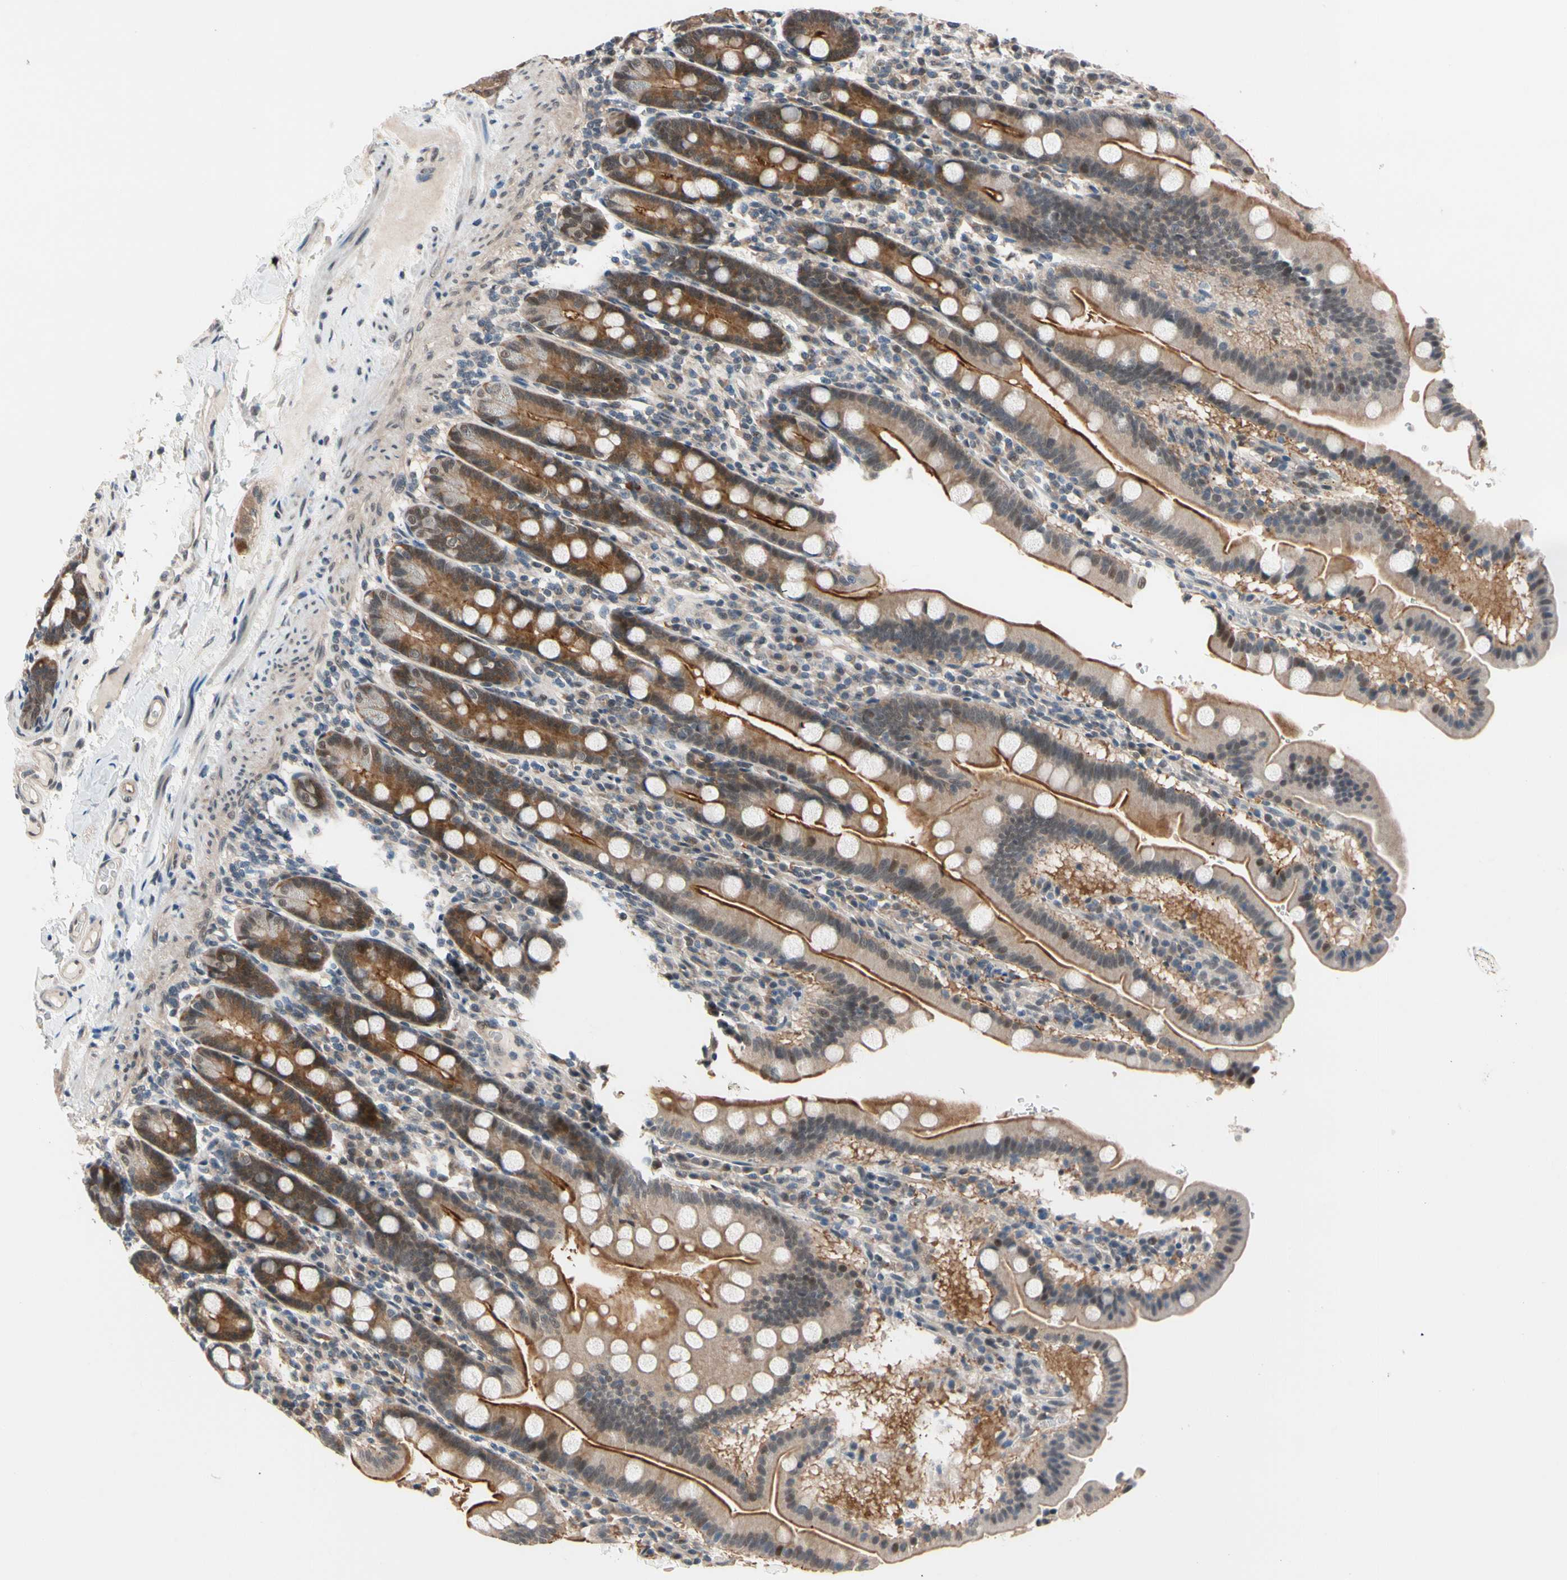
{"staining": {"intensity": "moderate", "quantity": ">75%", "location": "cytoplasmic/membranous"}, "tissue": "duodenum", "cell_type": "Glandular cells", "image_type": "normal", "snomed": [{"axis": "morphology", "description": "Normal tissue, NOS"}, {"axis": "topography", "description": "Duodenum"}], "caption": "Moderate cytoplasmic/membranous protein expression is present in approximately >75% of glandular cells in duodenum. The protein is shown in brown color, while the nuclei are stained blue.", "gene": "NGEF", "patient": {"sex": "male", "age": 50}}